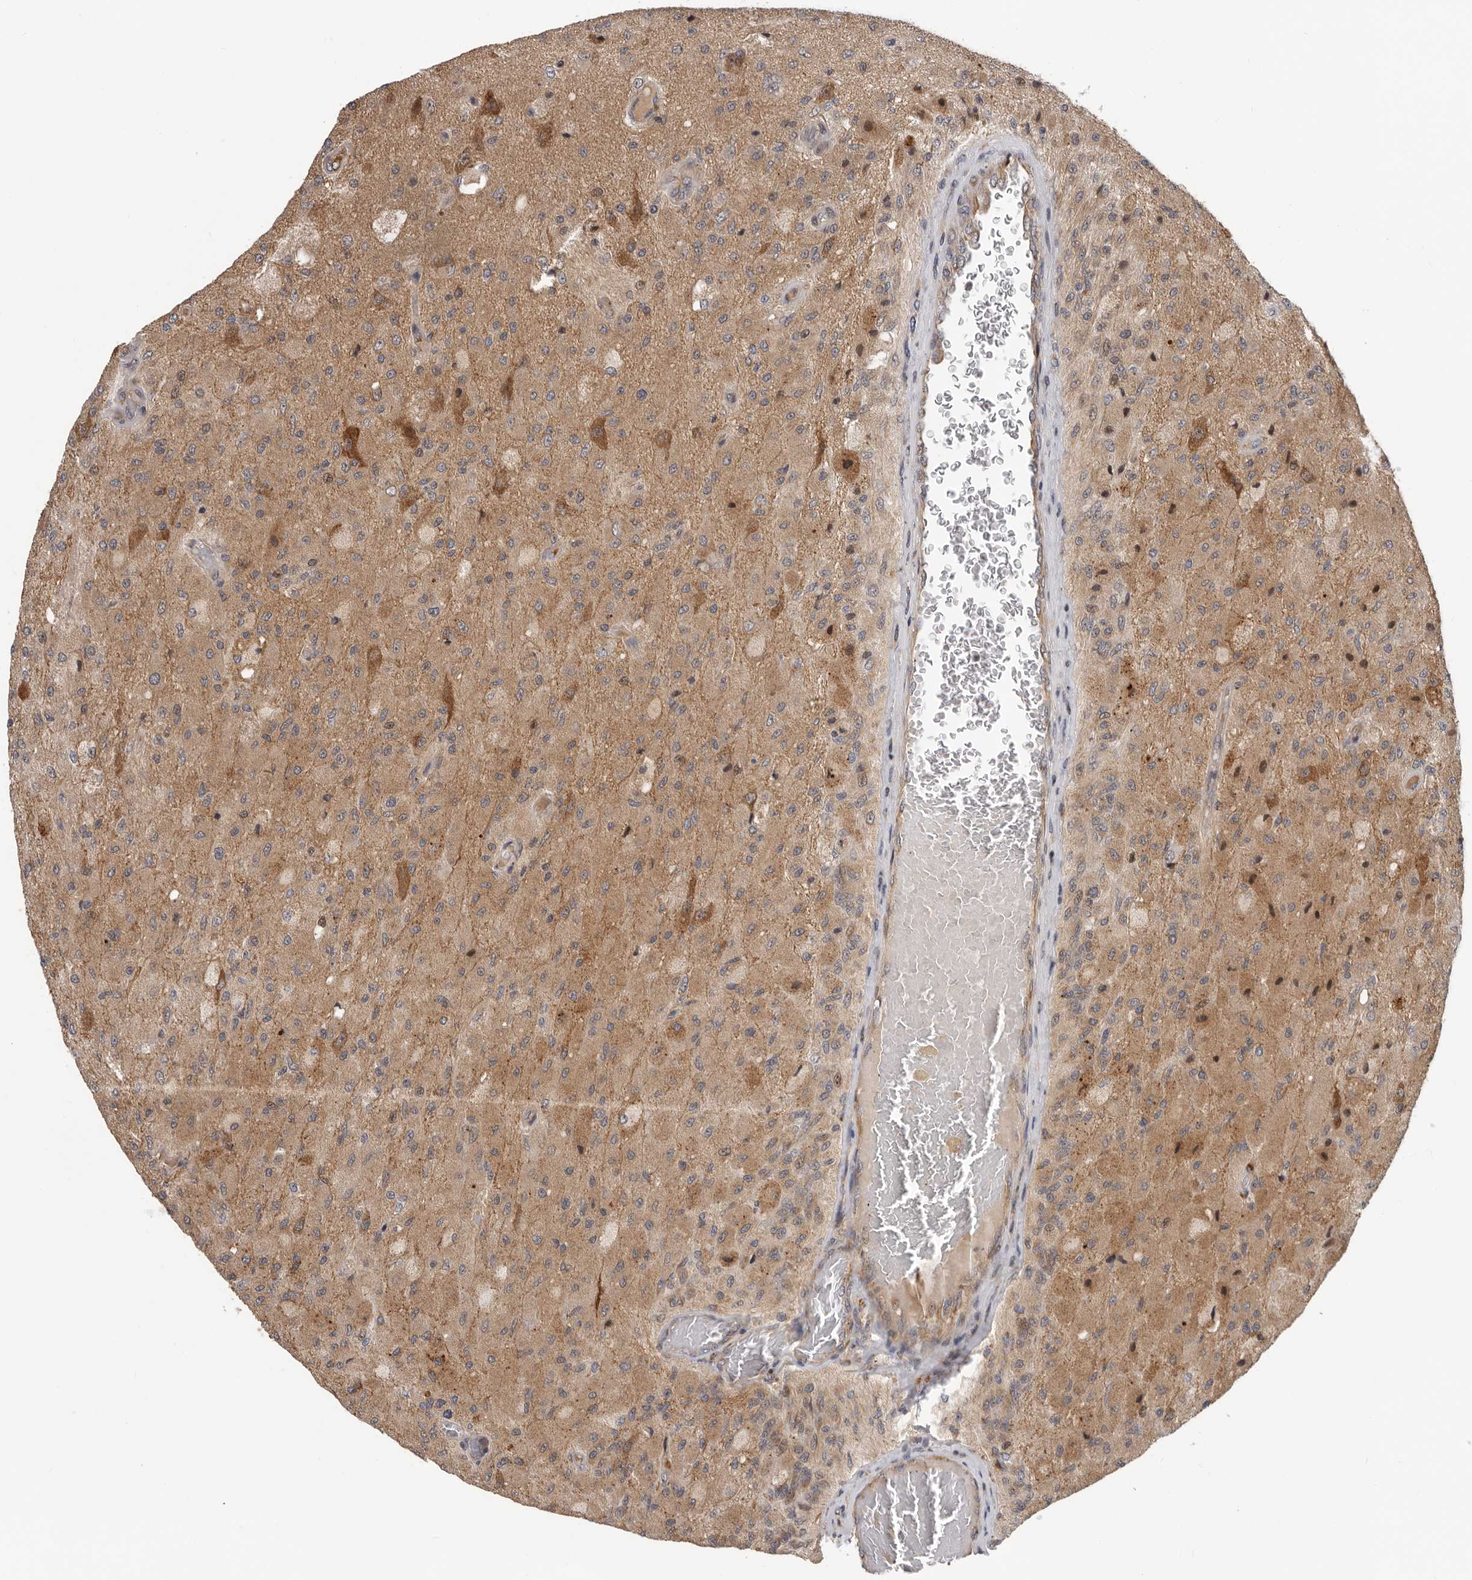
{"staining": {"intensity": "moderate", "quantity": ">75%", "location": "cytoplasmic/membranous,nuclear"}, "tissue": "glioma", "cell_type": "Tumor cells", "image_type": "cancer", "snomed": [{"axis": "morphology", "description": "Normal tissue, NOS"}, {"axis": "morphology", "description": "Glioma, malignant, High grade"}, {"axis": "topography", "description": "Cerebral cortex"}], "caption": "Tumor cells show medium levels of moderate cytoplasmic/membranous and nuclear positivity in approximately >75% of cells in human malignant glioma (high-grade).", "gene": "RNF157", "patient": {"sex": "male", "age": 77}}